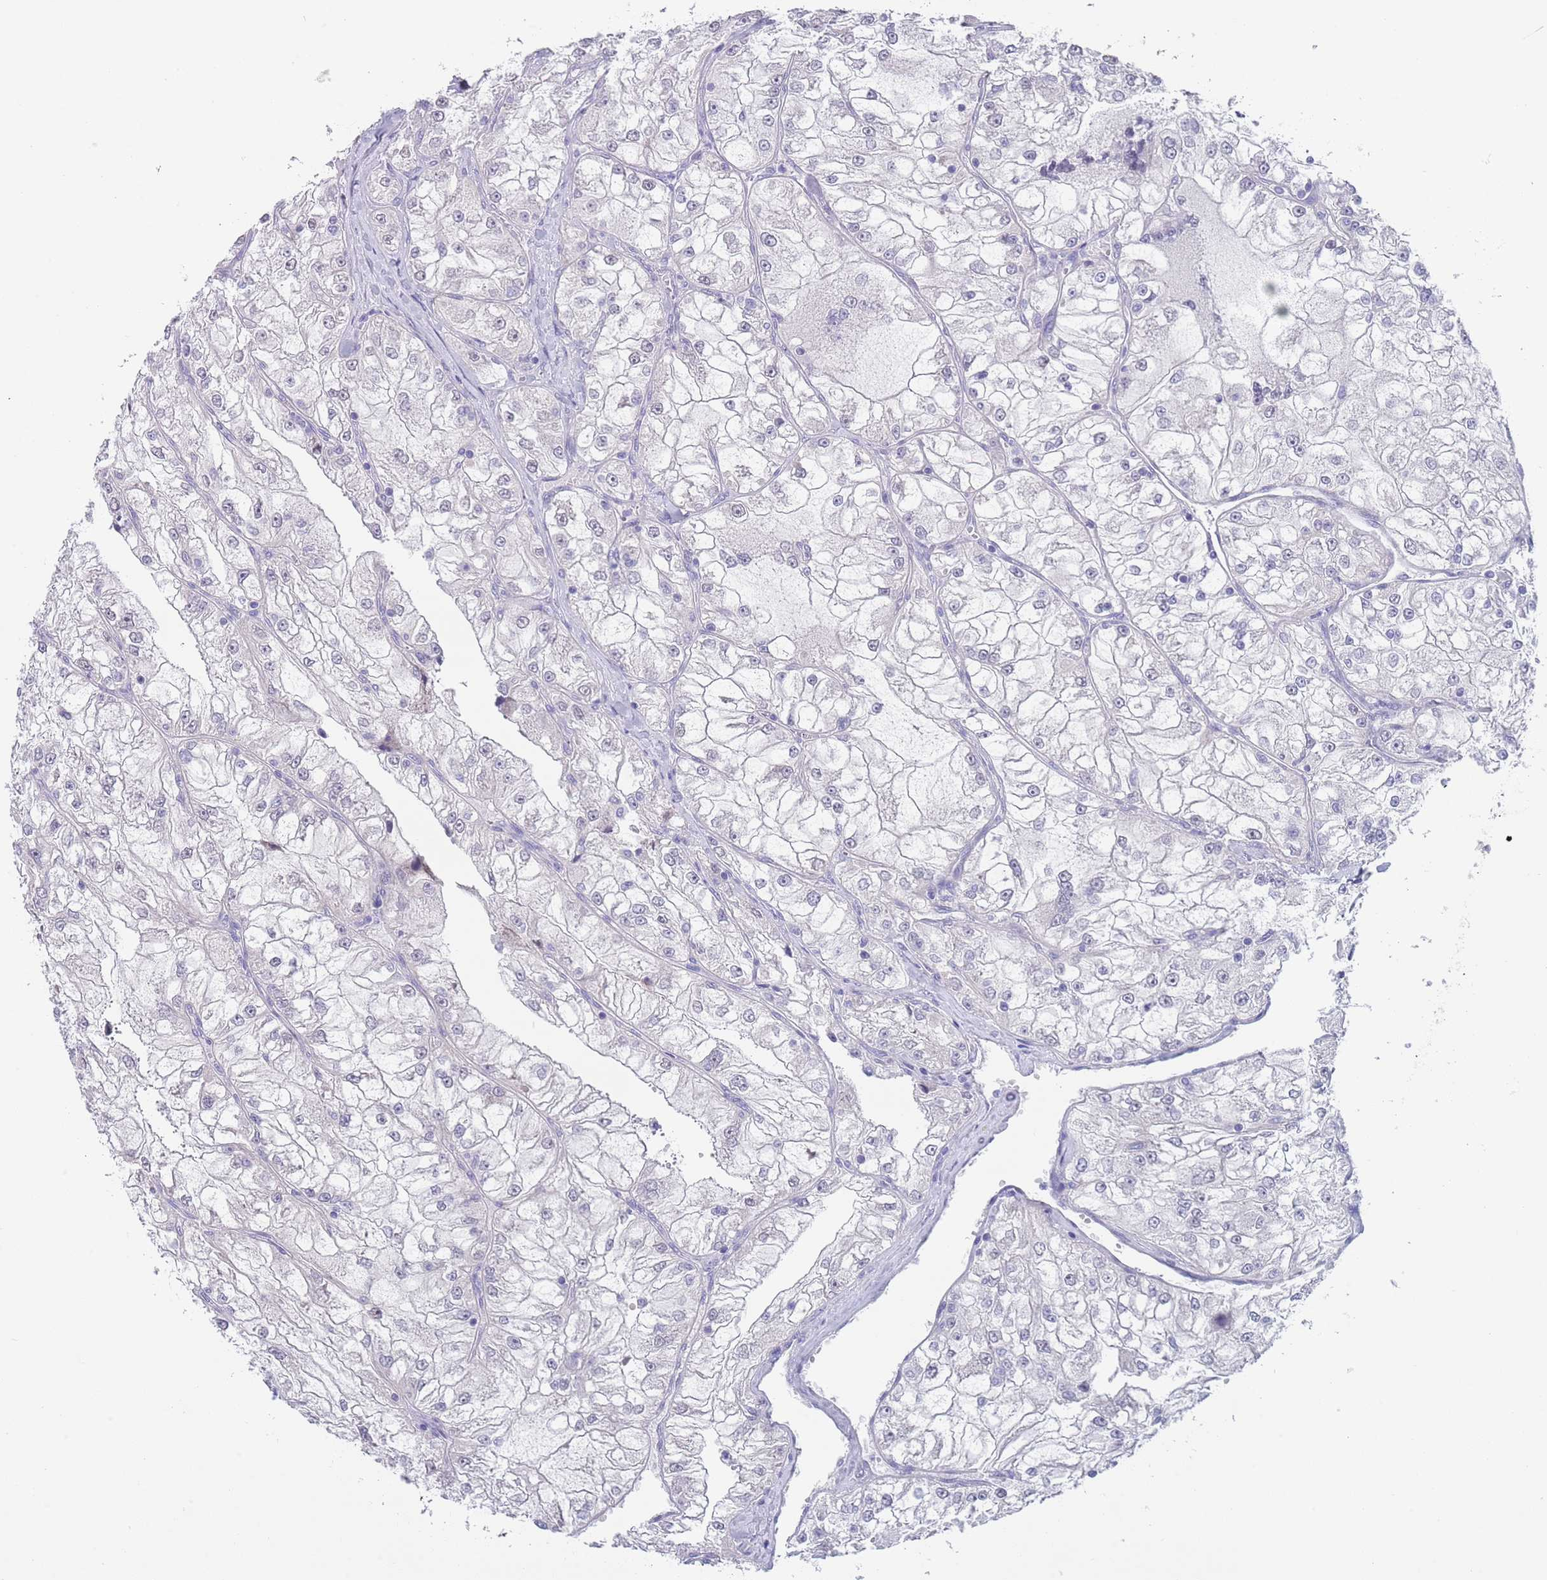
{"staining": {"intensity": "negative", "quantity": "none", "location": "none"}, "tissue": "renal cancer", "cell_type": "Tumor cells", "image_type": "cancer", "snomed": [{"axis": "morphology", "description": "Adenocarcinoma, NOS"}, {"axis": "topography", "description": "Kidney"}], "caption": "The micrograph exhibits no significant positivity in tumor cells of renal cancer (adenocarcinoma).", "gene": "SPIRE2", "patient": {"sex": "female", "age": 72}}